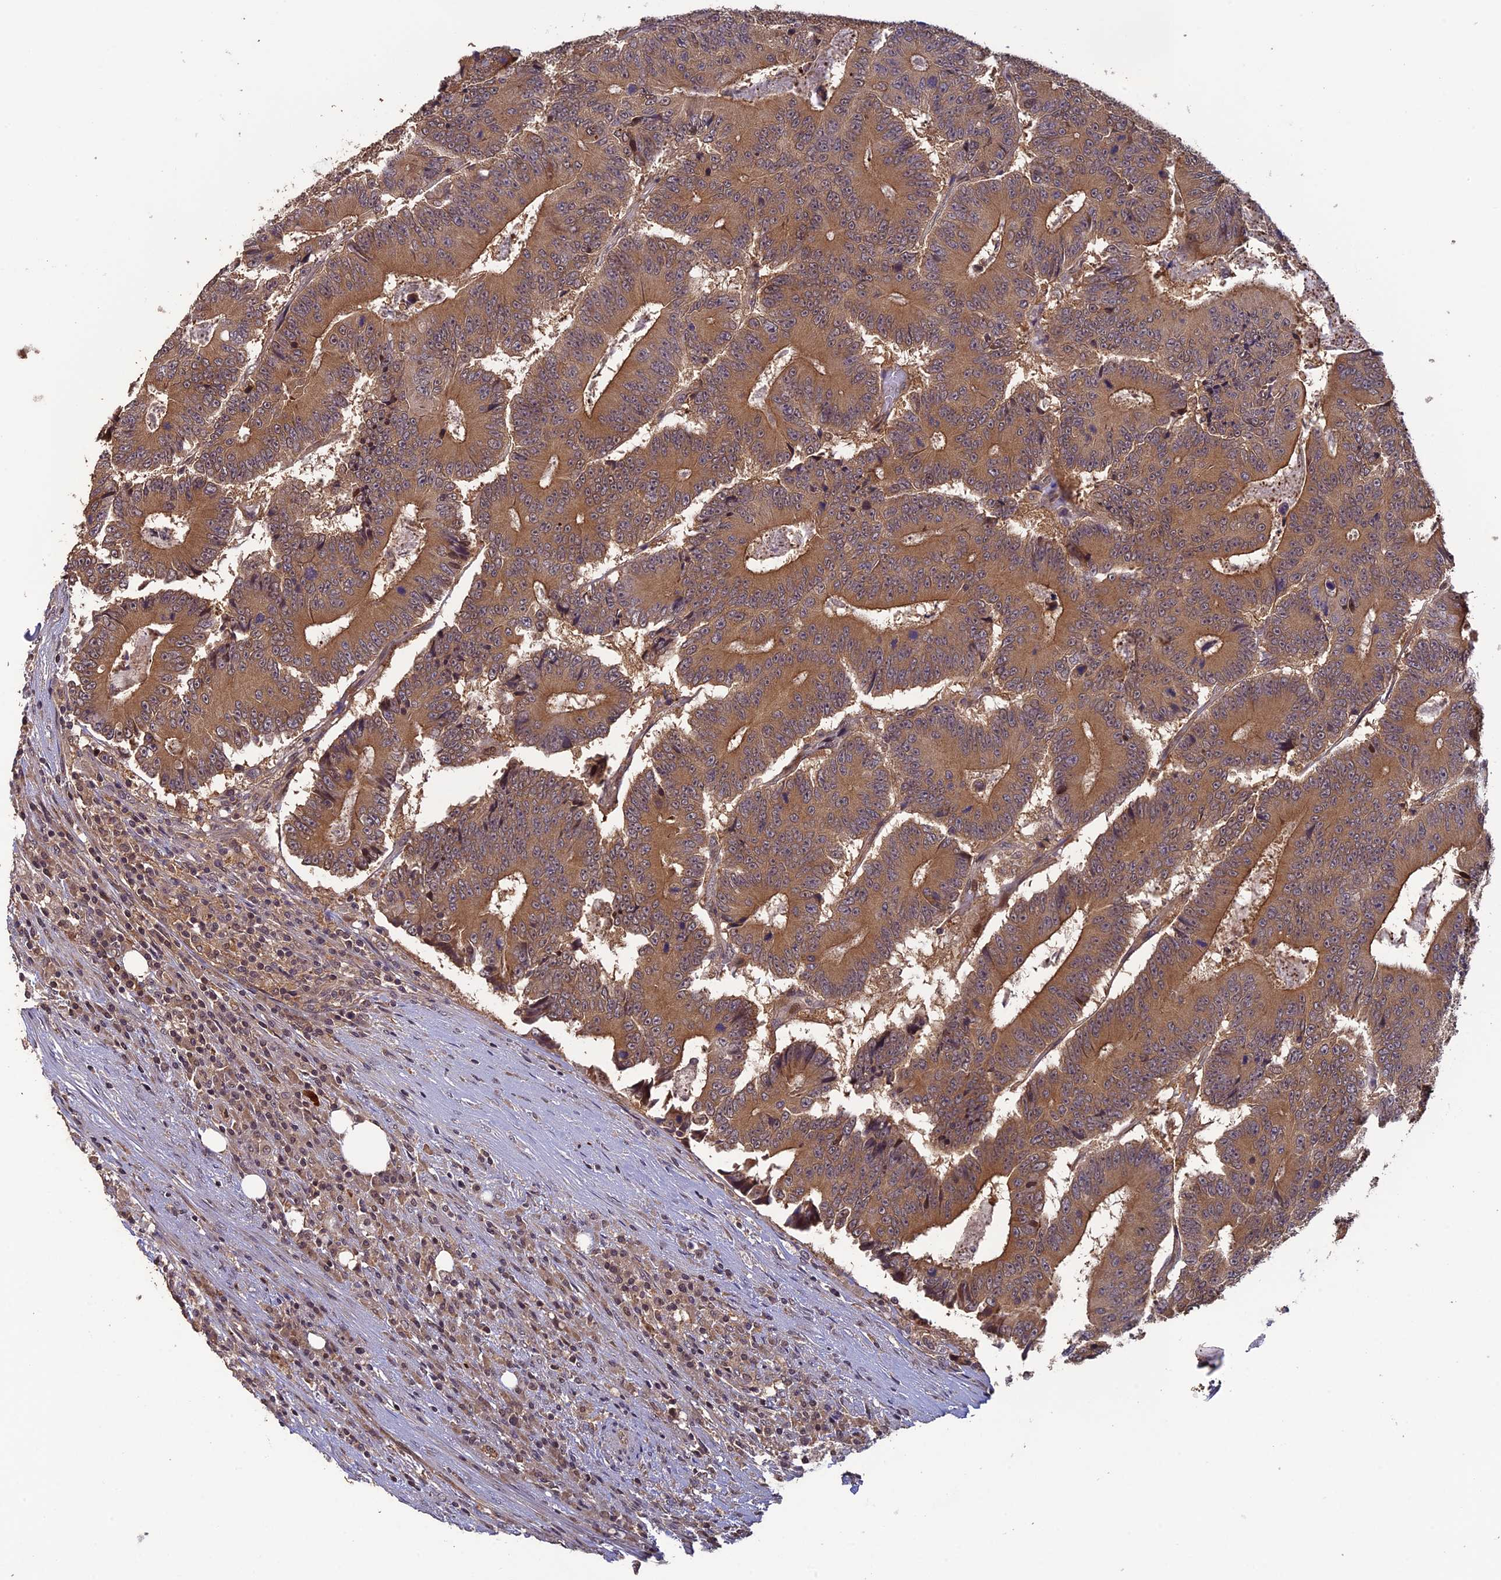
{"staining": {"intensity": "moderate", "quantity": ">75%", "location": "cytoplasmic/membranous"}, "tissue": "colorectal cancer", "cell_type": "Tumor cells", "image_type": "cancer", "snomed": [{"axis": "morphology", "description": "Adenocarcinoma, NOS"}, {"axis": "topography", "description": "Colon"}], "caption": "Brown immunohistochemical staining in human adenocarcinoma (colorectal) exhibits moderate cytoplasmic/membranous expression in about >75% of tumor cells.", "gene": "LIN37", "patient": {"sex": "male", "age": 83}}